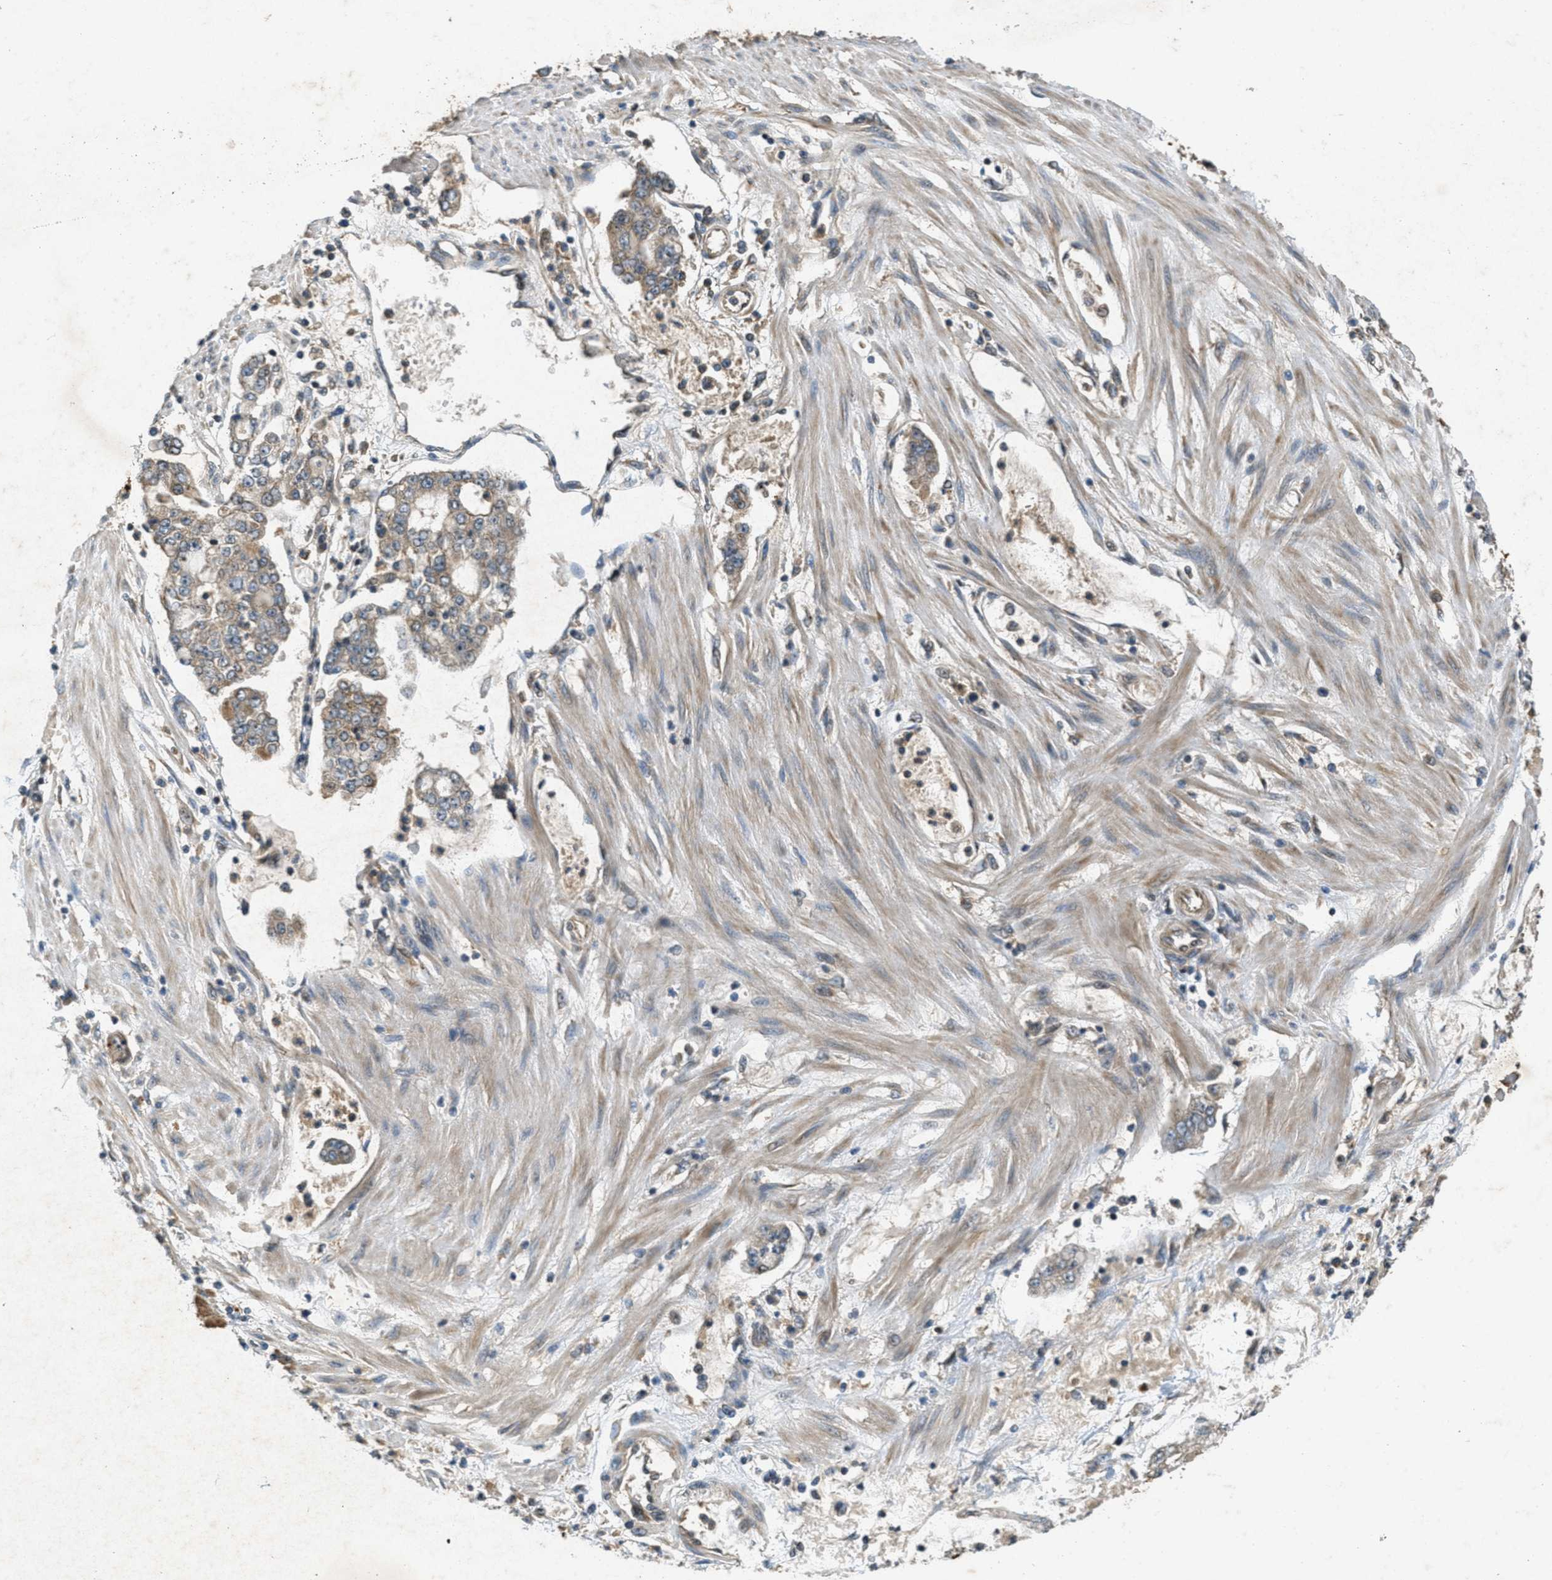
{"staining": {"intensity": "moderate", "quantity": "<25%", "location": "cytoplasmic/membranous"}, "tissue": "stomach cancer", "cell_type": "Tumor cells", "image_type": "cancer", "snomed": [{"axis": "morphology", "description": "Adenocarcinoma, NOS"}, {"axis": "topography", "description": "Stomach"}], "caption": "The immunohistochemical stain labels moderate cytoplasmic/membranous expression in tumor cells of stomach cancer (adenocarcinoma) tissue.", "gene": "PPP1R15A", "patient": {"sex": "male", "age": 76}}